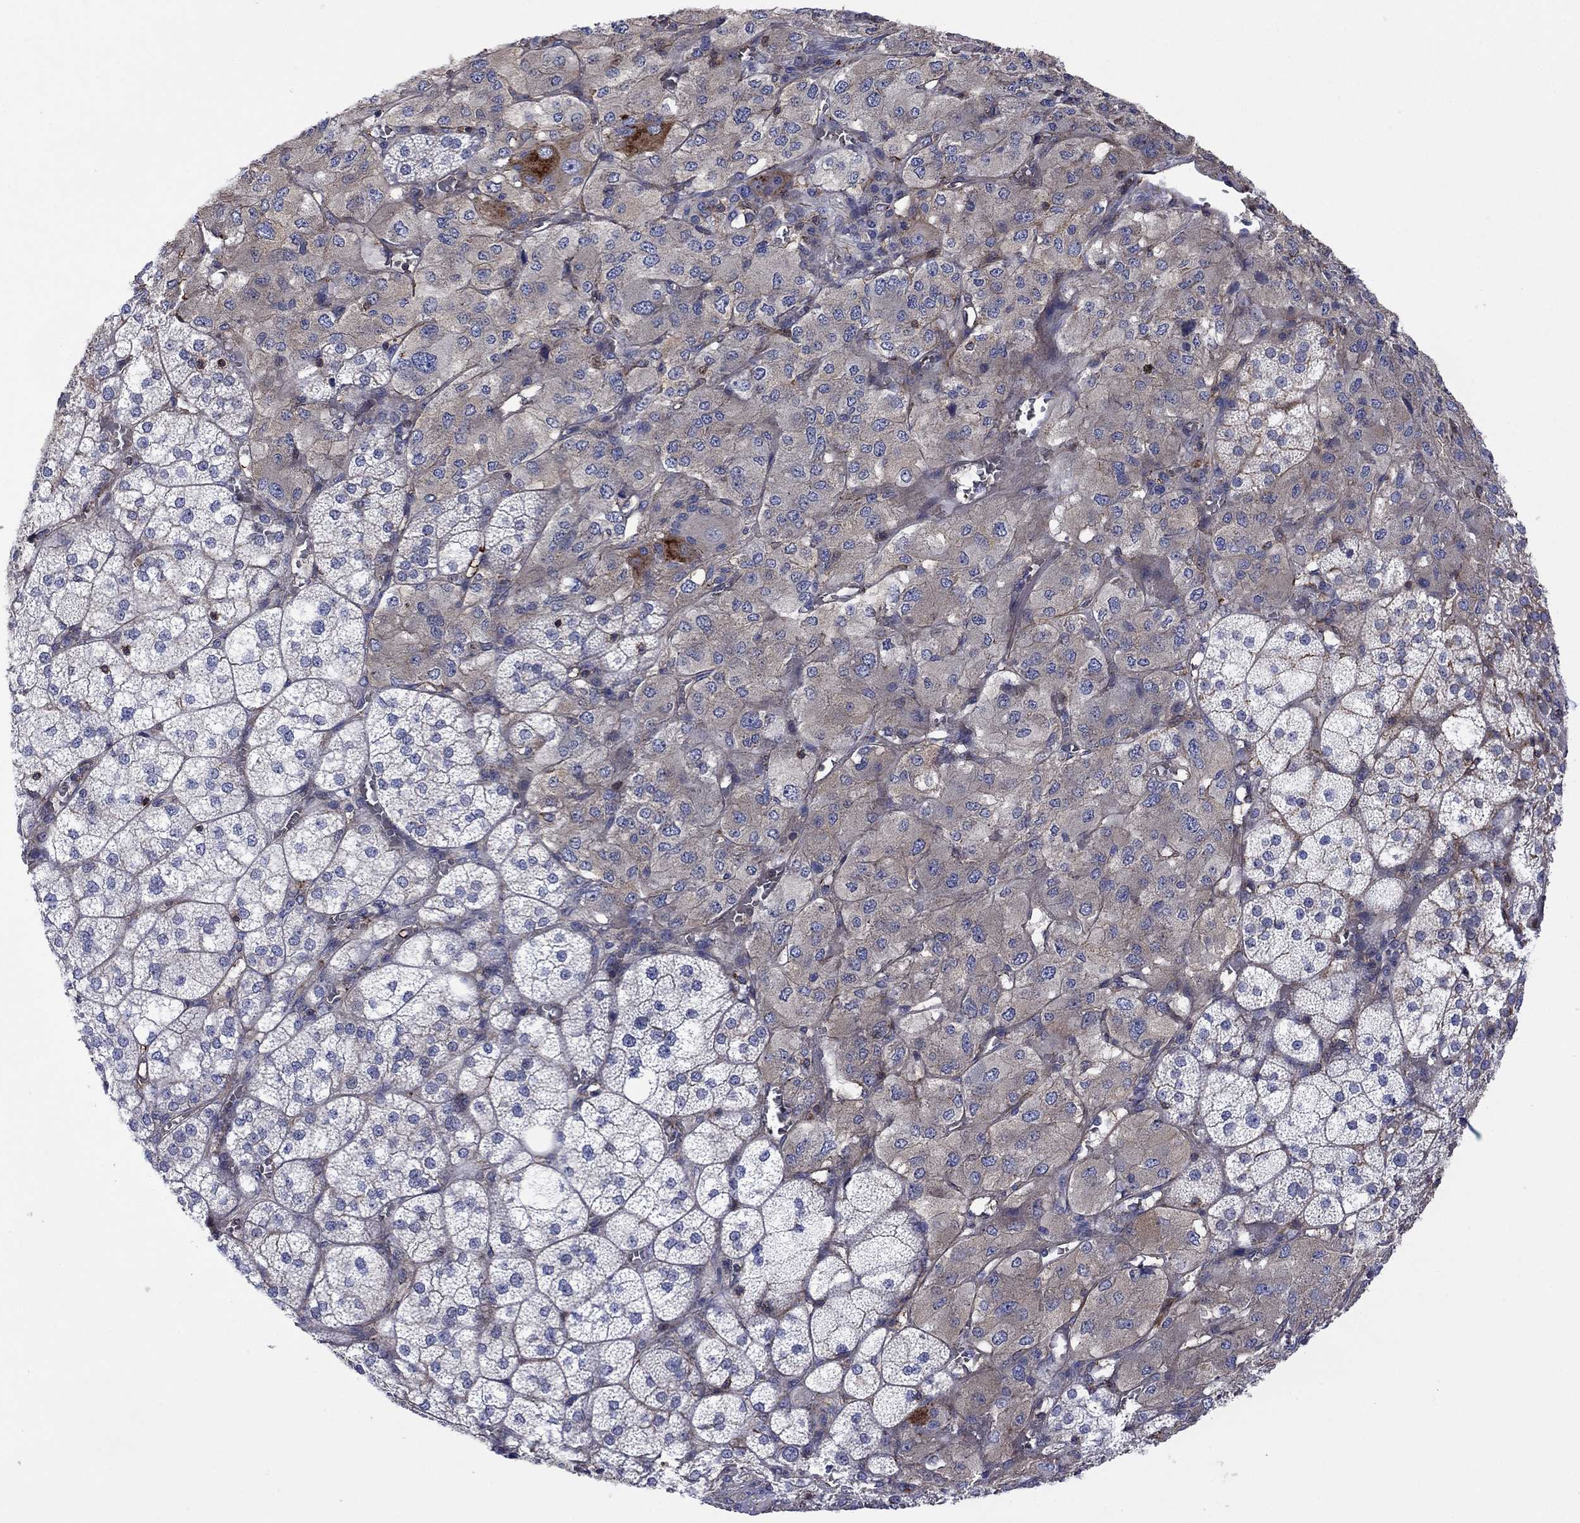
{"staining": {"intensity": "strong", "quantity": "<25%", "location": "cytoplasmic/membranous"}, "tissue": "adrenal gland", "cell_type": "Glandular cells", "image_type": "normal", "snomed": [{"axis": "morphology", "description": "Normal tissue, NOS"}, {"axis": "topography", "description": "Adrenal gland"}], "caption": "Brown immunohistochemical staining in unremarkable human adrenal gland shows strong cytoplasmic/membranous positivity in about <25% of glandular cells.", "gene": "PAG1", "patient": {"sex": "female", "age": 60}}